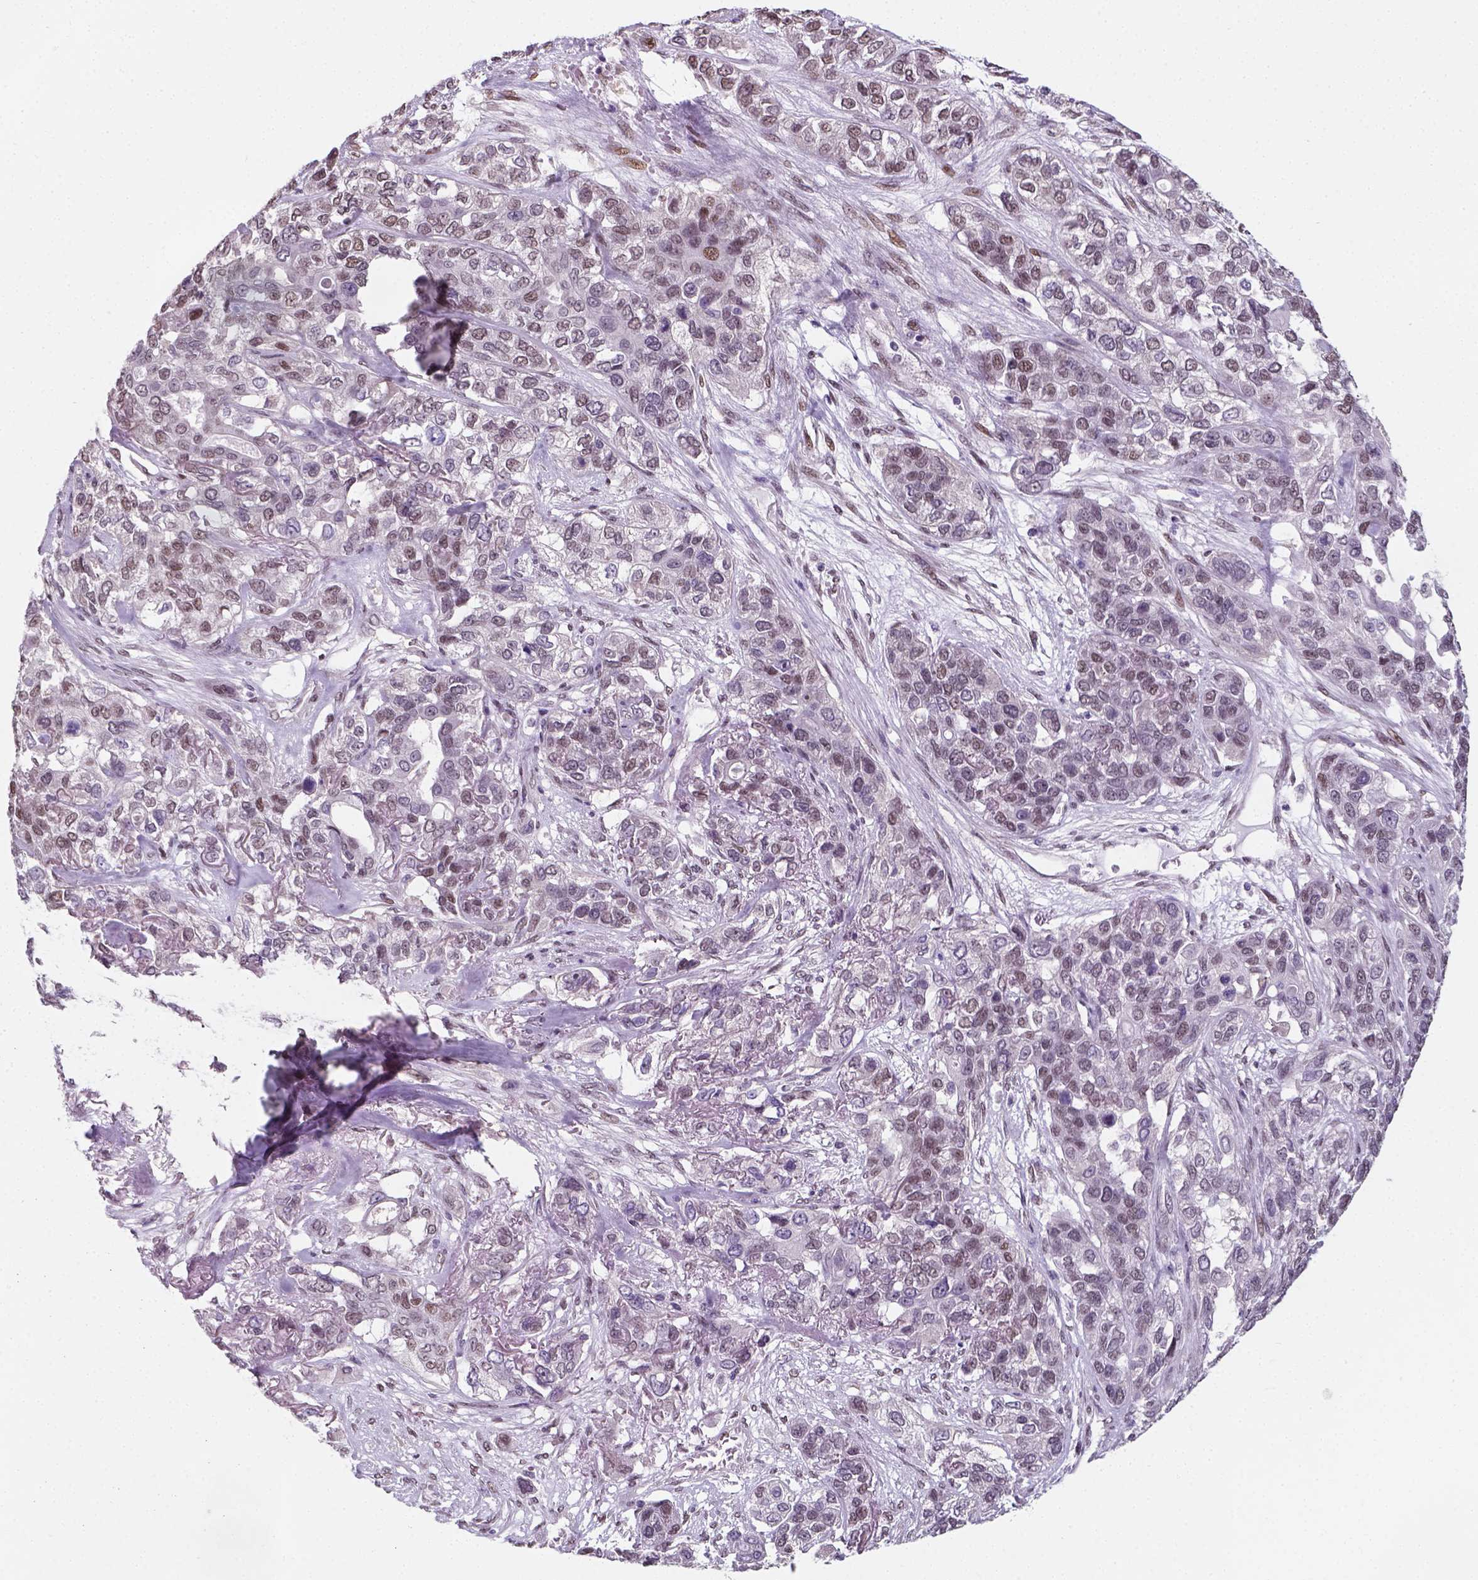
{"staining": {"intensity": "moderate", "quantity": "<25%", "location": "nuclear"}, "tissue": "lung cancer", "cell_type": "Tumor cells", "image_type": "cancer", "snomed": [{"axis": "morphology", "description": "Squamous cell carcinoma, NOS"}, {"axis": "topography", "description": "Lung"}], "caption": "High-magnification brightfield microscopy of lung squamous cell carcinoma stained with DAB (3,3'-diaminobenzidine) (brown) and counterstained with hematoxylin (blue). tumor cells exhibit moderate nuclear staining is appreciated in approximately<25% of cells.", "gene": "C1orf112", "patient": {"sex": "female", "age": 70}}